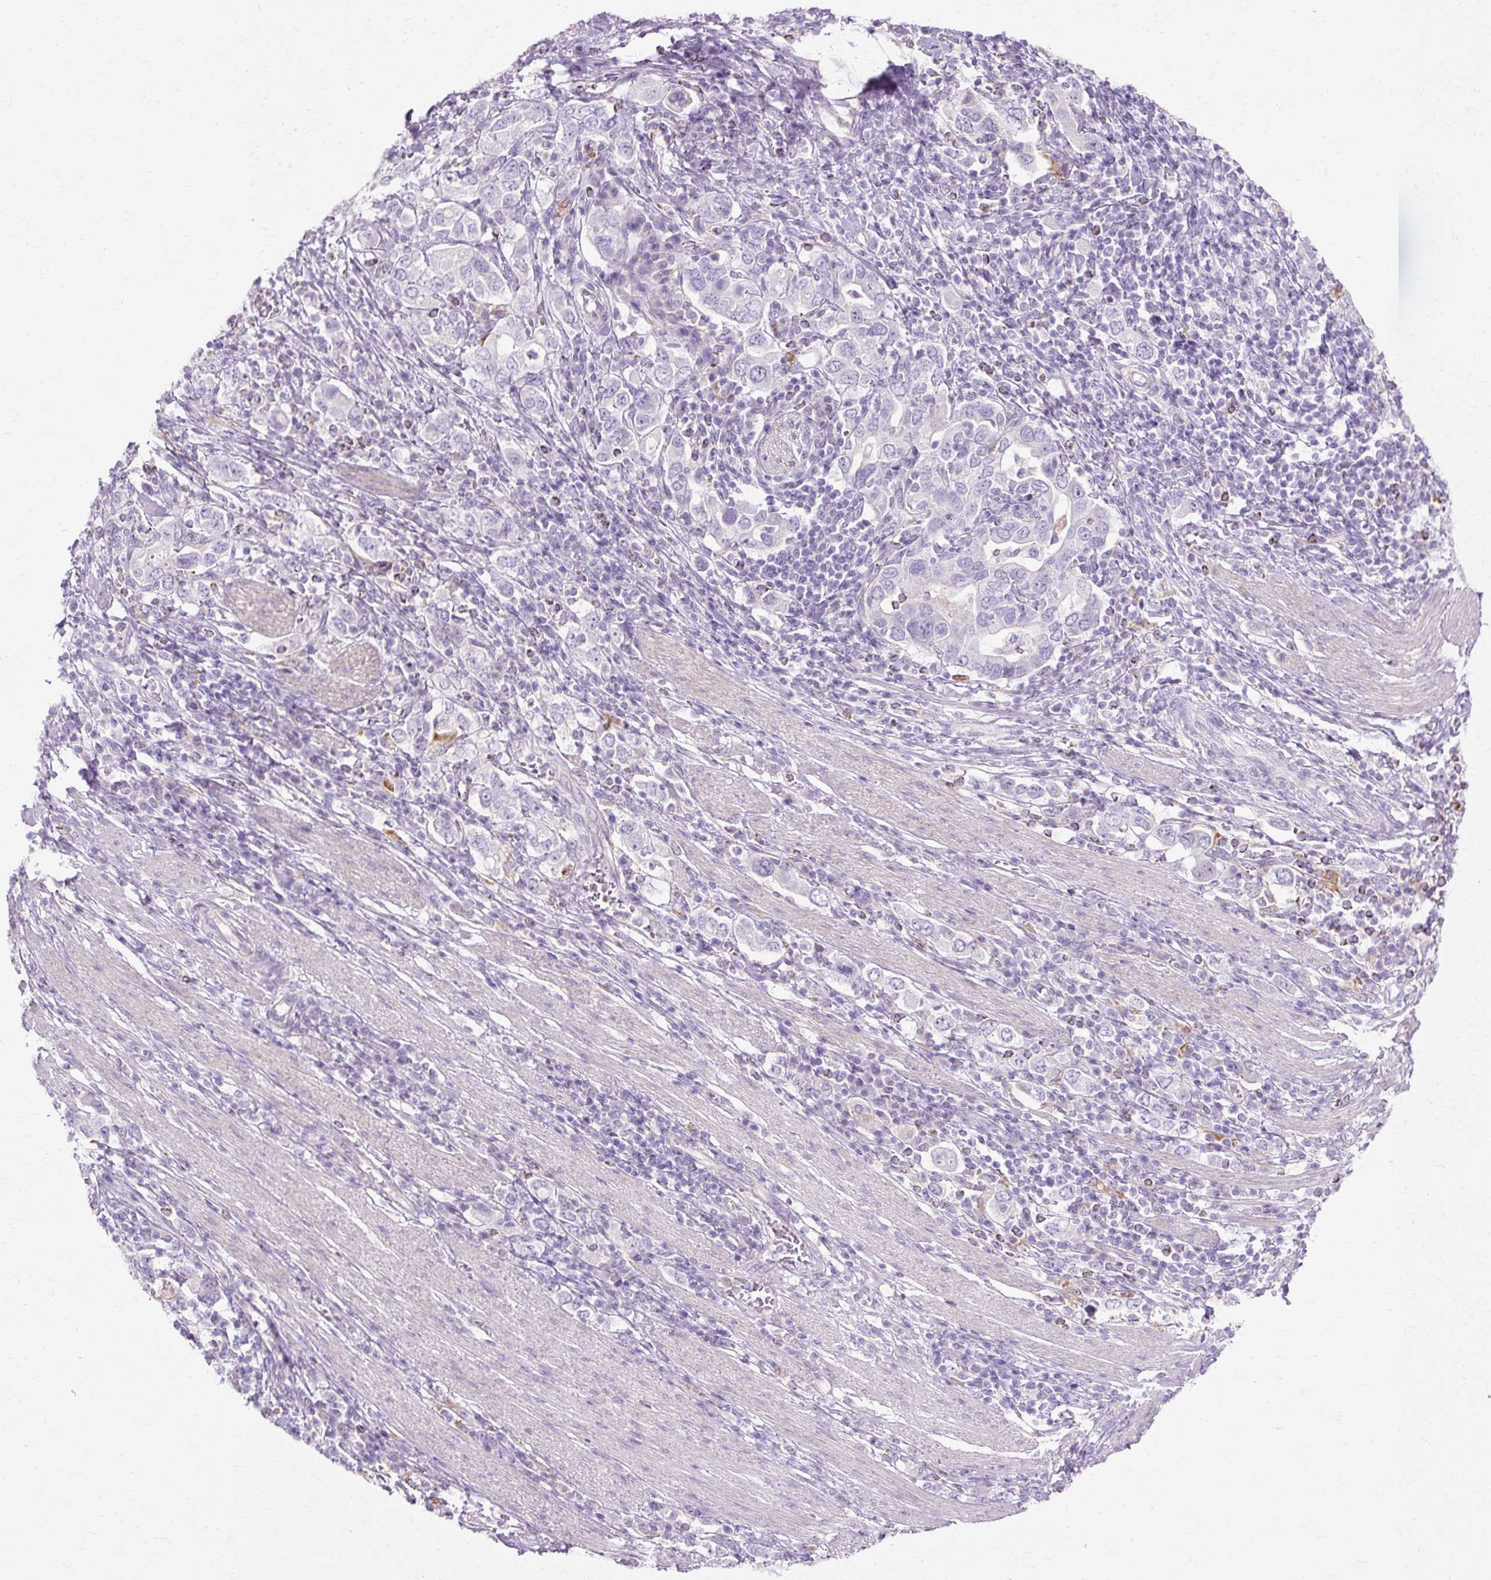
{"staining": {"intensity": "negative", "quantity": "none", "location": "none"}, "tissue": "stomach cancer", "cell_type": "Tumor cells", "image_type": "cancer", "snomed": [{"axis": "morphology", "description": "Adenocarcinoma, NOS"}, {"axis": "topography", "description": "Stomach, upper"}, {"axis": "topography", "description": "Stomach"}], "caption": "This is an immunohistochemistry (IHC) histopathology image of stomach cancer (adenocarcinoma). There is no staining in tumor cells.", "gene": "HSD11B1", "patient": {"sex": "male", "age": 62}}